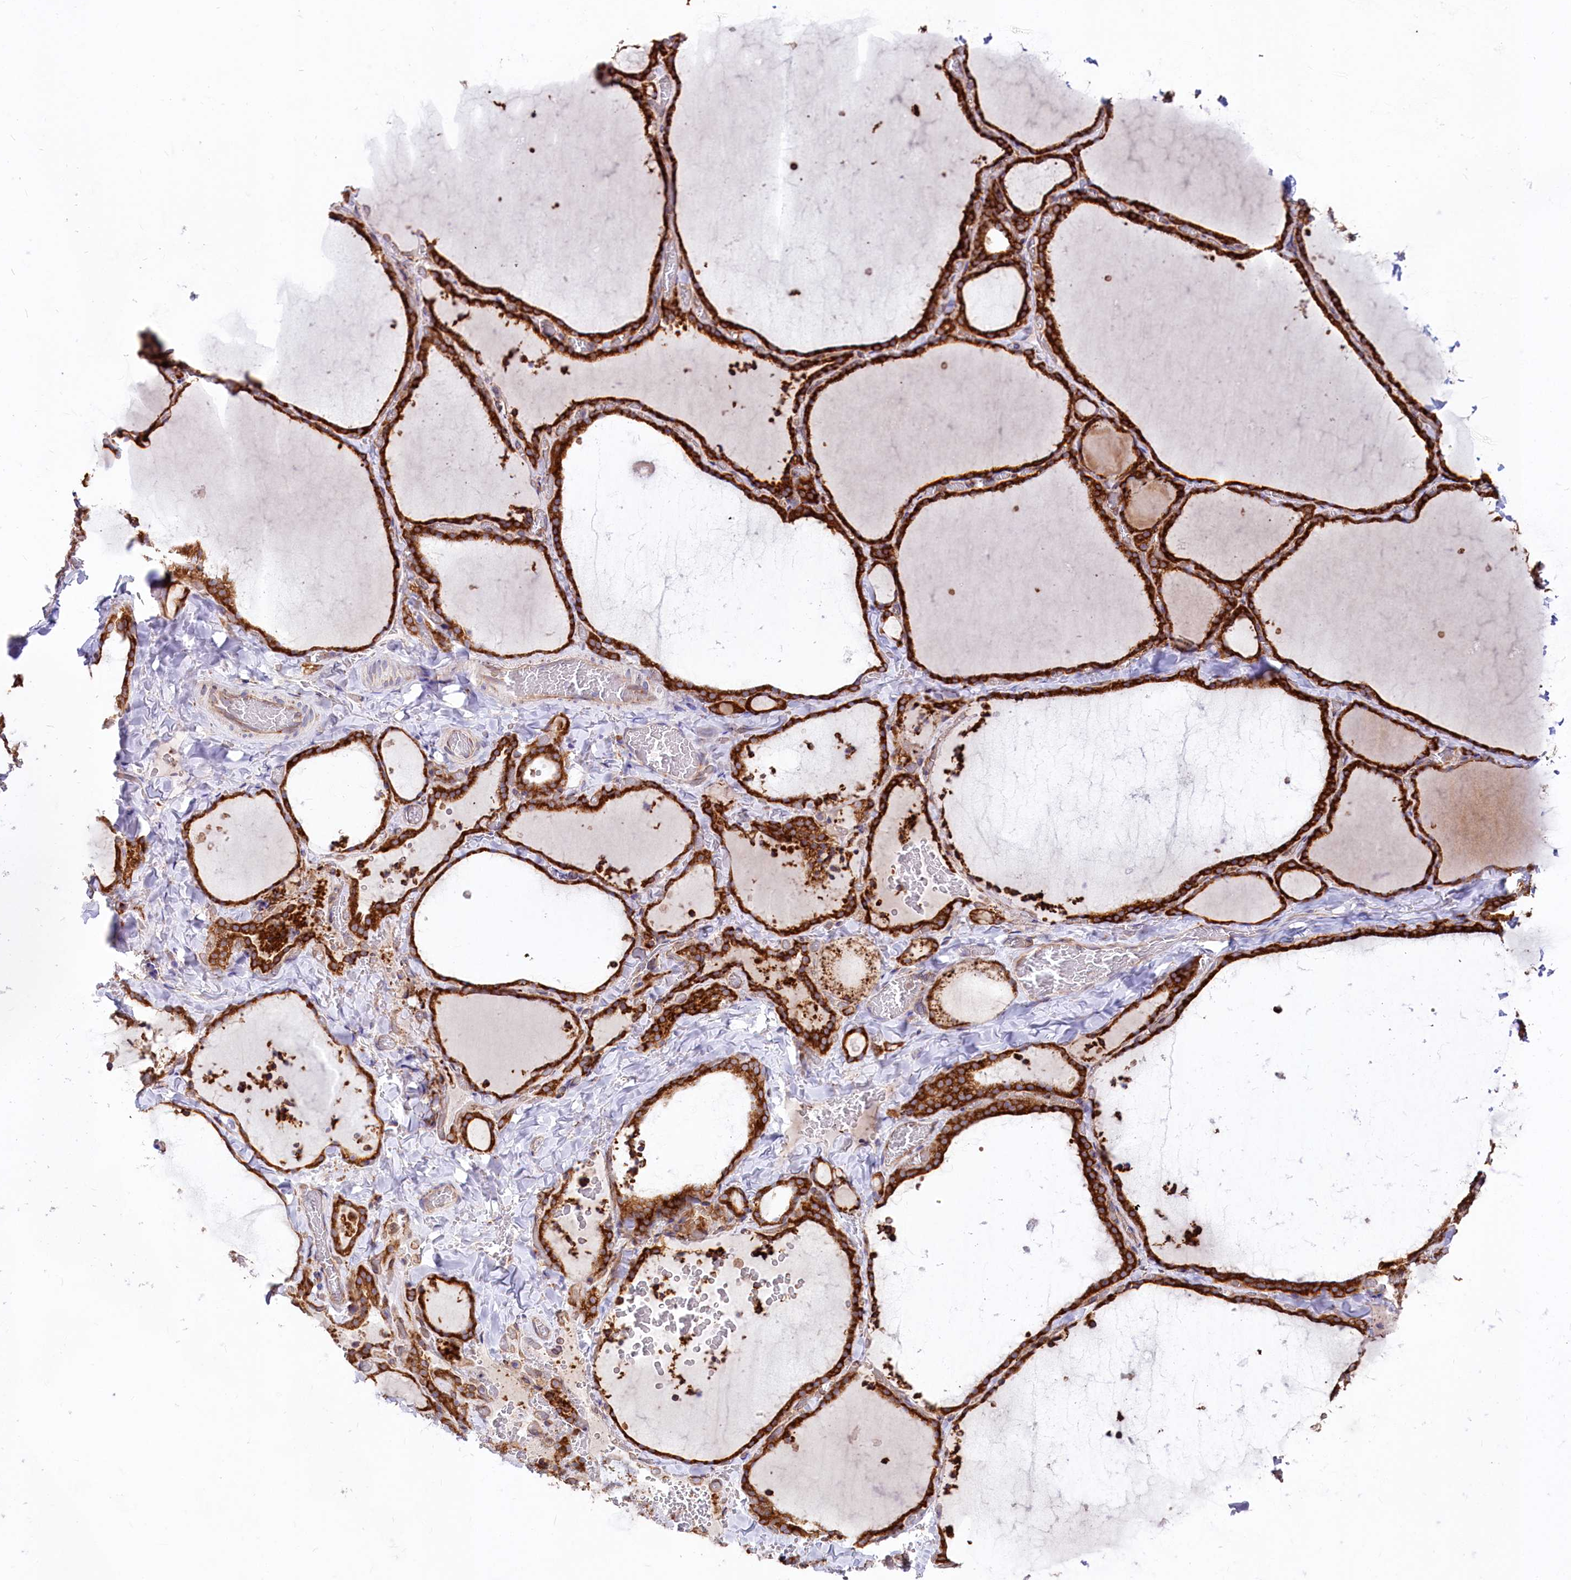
{"staining": {"intensity": "strong", "quantity": ">75%", "location": "cytoplasmic/membranous"}, "tissue": "thyroid gland", "cell_type": "Glandular cells", "image_type": "normal", "snomed": [{"axis": "morphology", "description": "Normal tissue, NOS"}, {"axis": "topography", "description": "Thyroid gland"}], "caption": "This is an image of immunohistochemistry (IHC) staining of benign thyroid gland, which shows strong staining in the cytoplasmic/membranous of glandular cells.", "gene": "CHID1", "patient": {"sex": "female", "age": 22}}